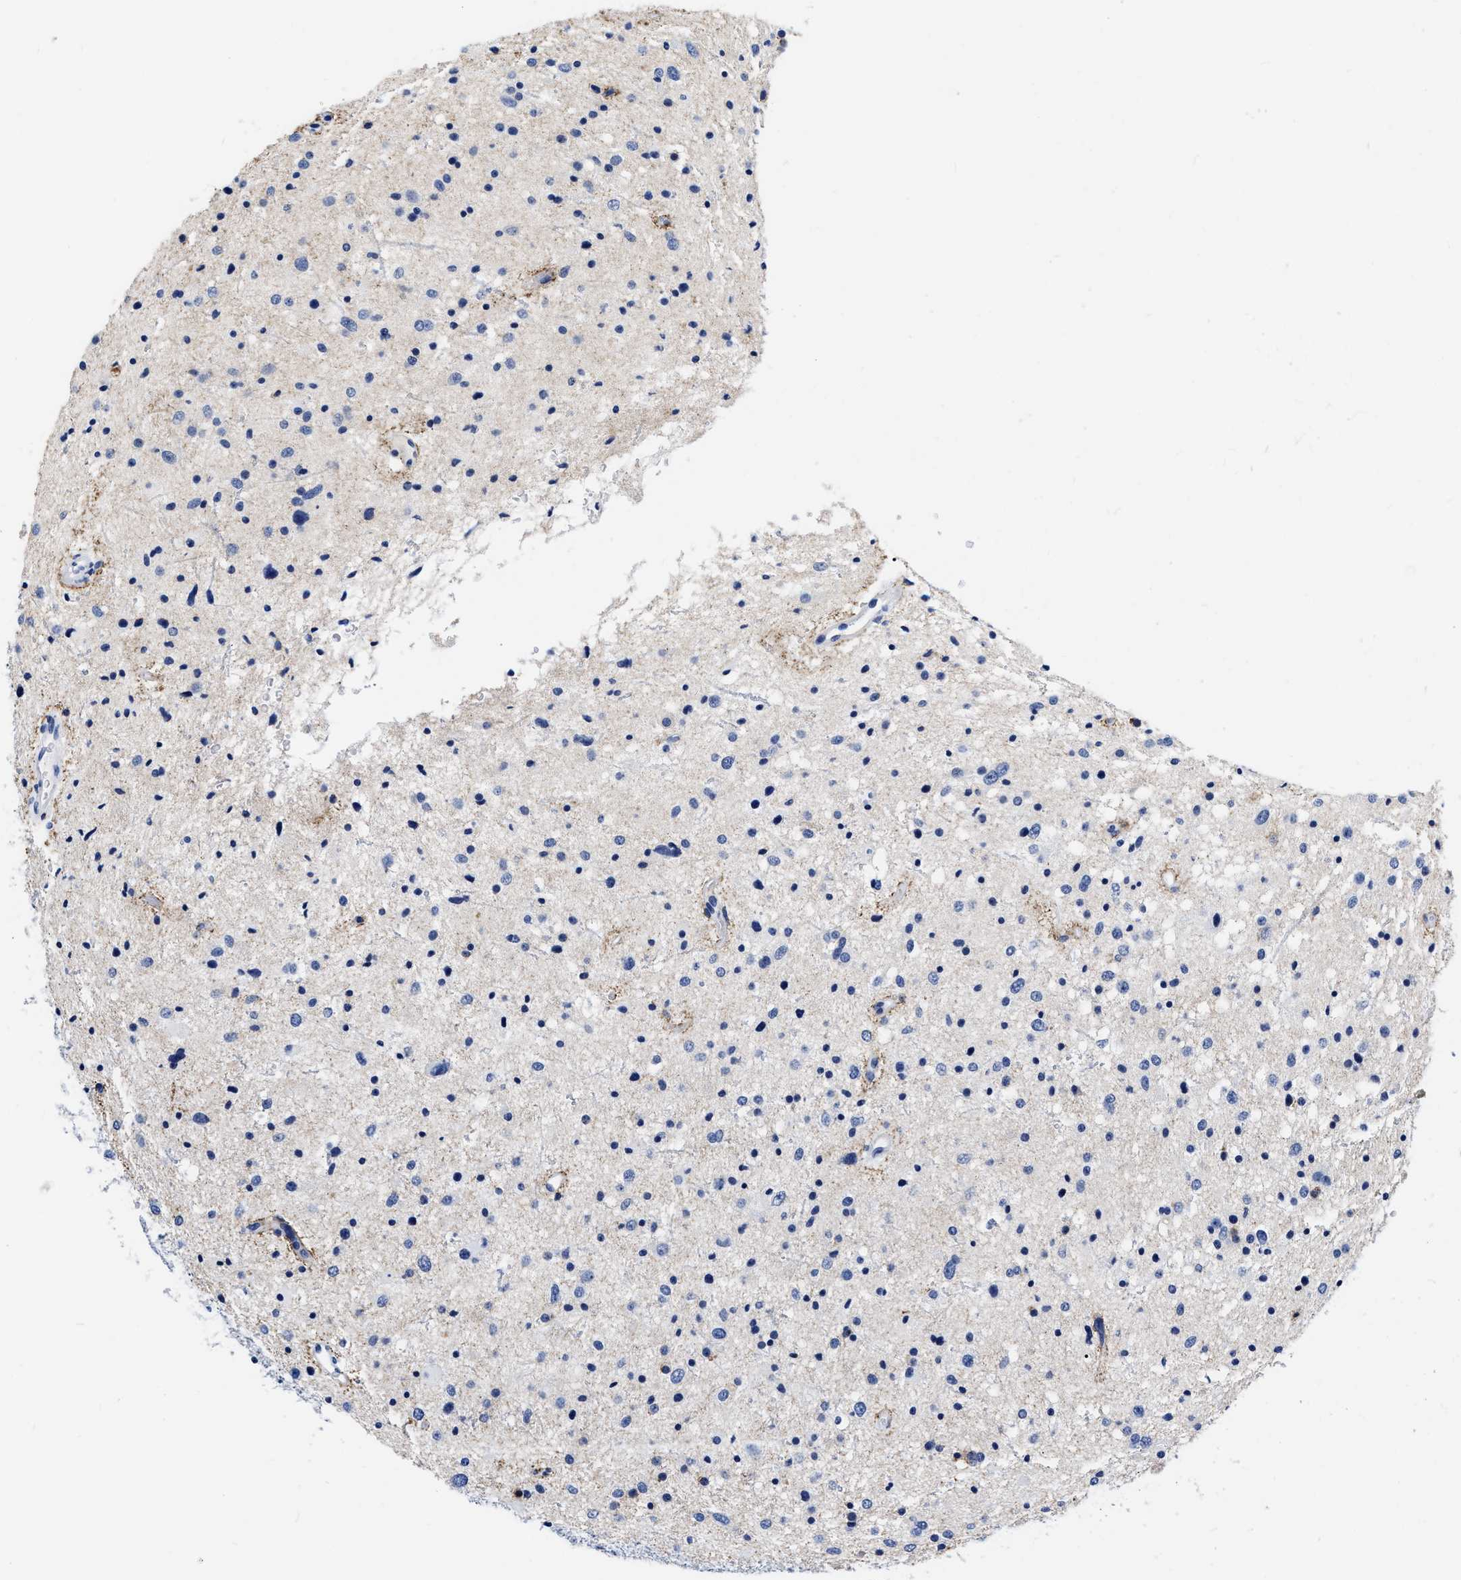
{"staining": {"intensity": "negative", "quantity": "none", "location": "none"}, "tissue": "glioma", "cell_type": "Tumor cells", "image_type": "cancer", "snomed": [{"axis": "morphology", "description": "Glioma, malignant, Low grade"}, {"axis": "topography", "description": "Brain"}], "caption": "Protein analysis of glioma displays no significant positivity in tumor cells.", "gene": "CER1", "patient": {"sex": "female", "age": 37}}